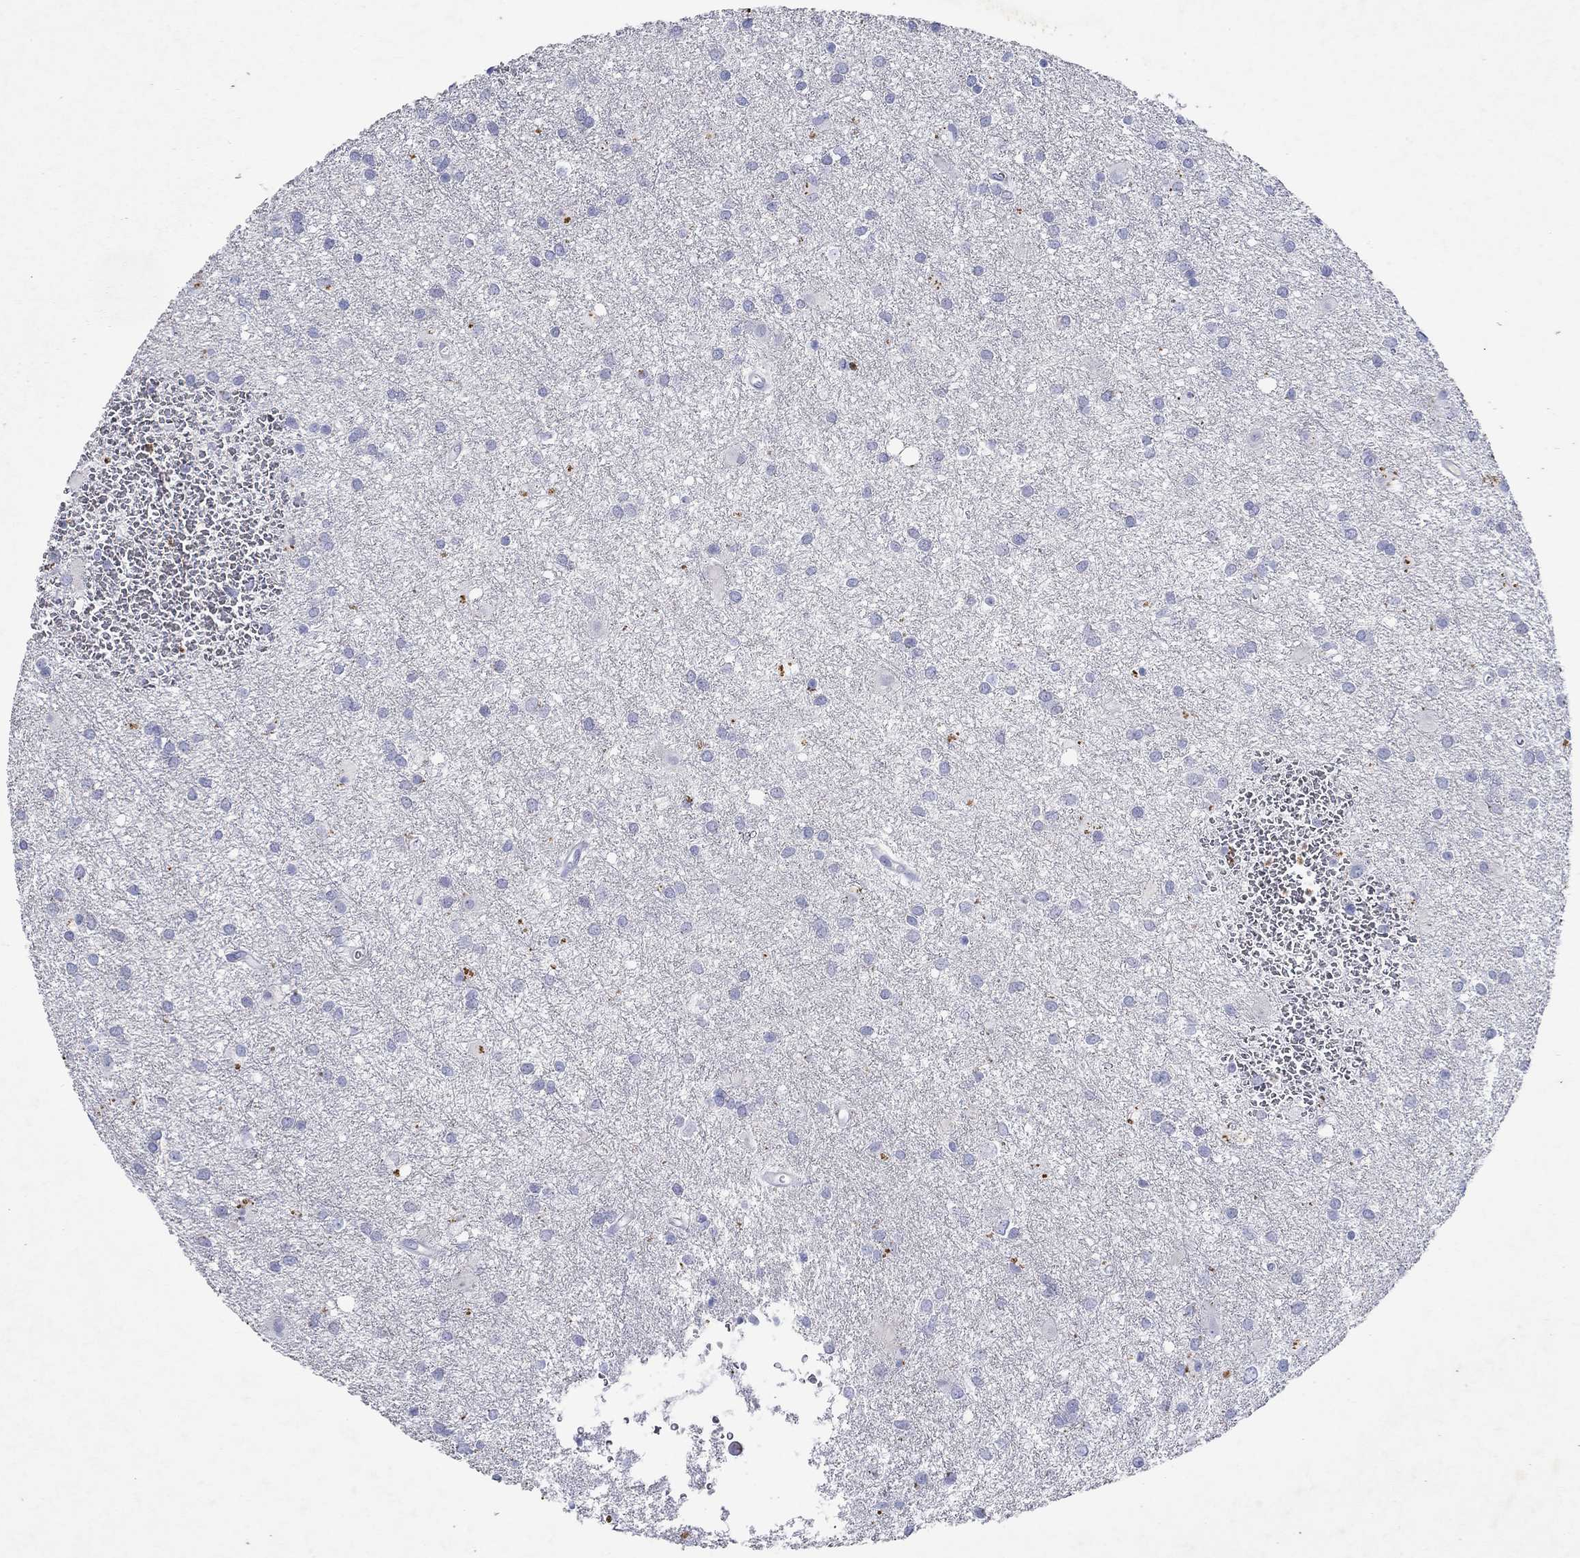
{"staining": {"intensity": "negative", "quantity": "none", "location": "none"}, "tissue": "glioma", "cell_type": "Tumor cells", "image_type": "cancer", "snomed": [{"axis": "morphology", "description": "Glioma, malignant, Low grade"}, {"axis": "topography", "description": "Brain"}], "caption": "A high-resolution histopathology image shows immunohistochemistry (IHC) staining of glioma, which reveals no significant expression in tumor cells.", "gene": "EPX", "patient": {"sex": "male", "age": 58}}